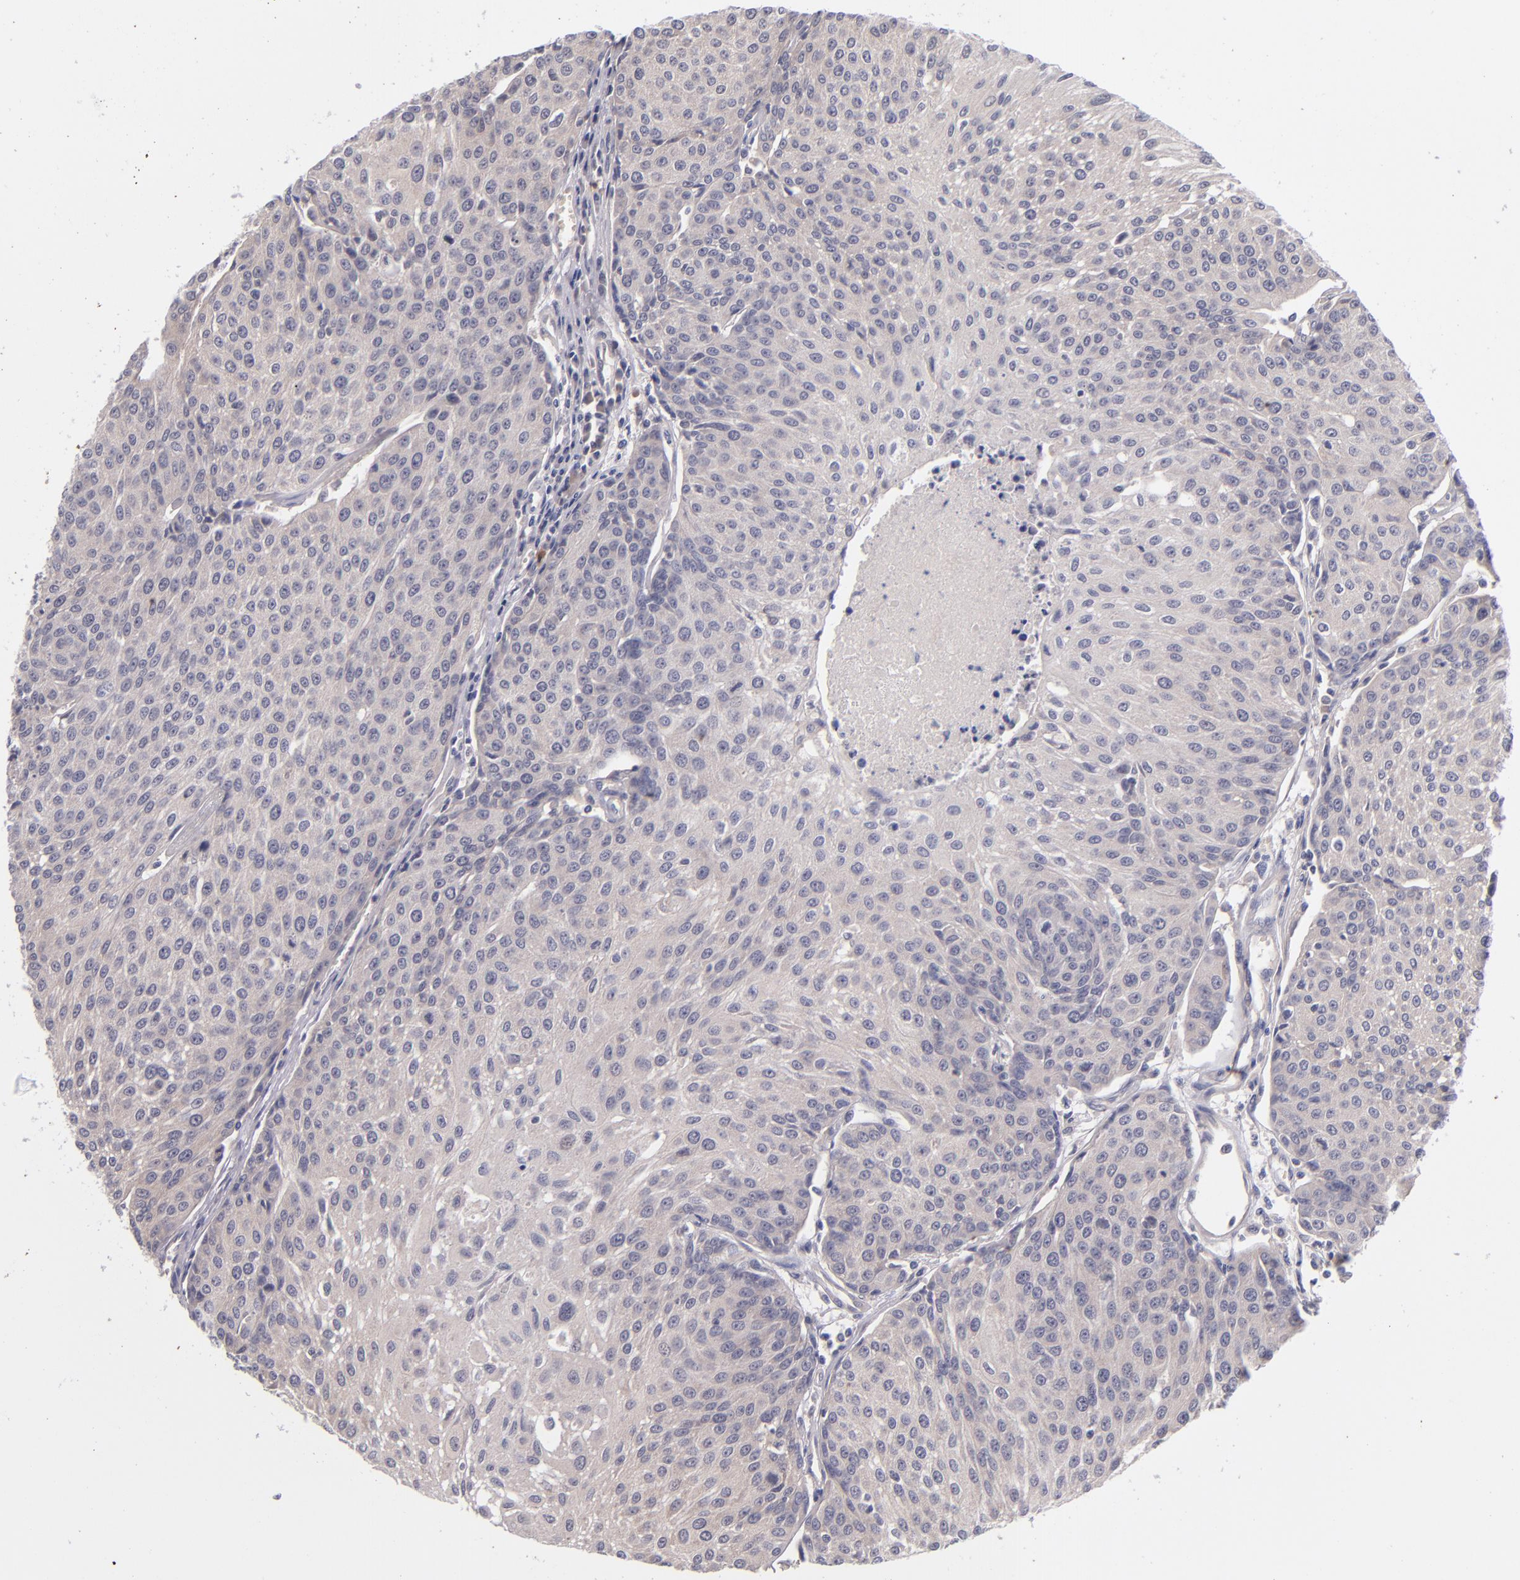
{"staining": {"intensity": "negative", "quantity": "none", "location": "none"}, "tissue": "urothelial cancer", "cell_type": "Tumor cells", "image_type": "cancer", "snomed": [{"axis": "morphology", "description": "Urothelial carcinoma, High grade"}, {"axis": "topography", "description": "Urinary bladder"}], "caption": "A high-resolution micrograph shows IHC staining of urothelial cancer, which demonstrates no significant staining in tumor cells.", "gene": "TSC2", "patient": {"sex": "female", "age": 85}}